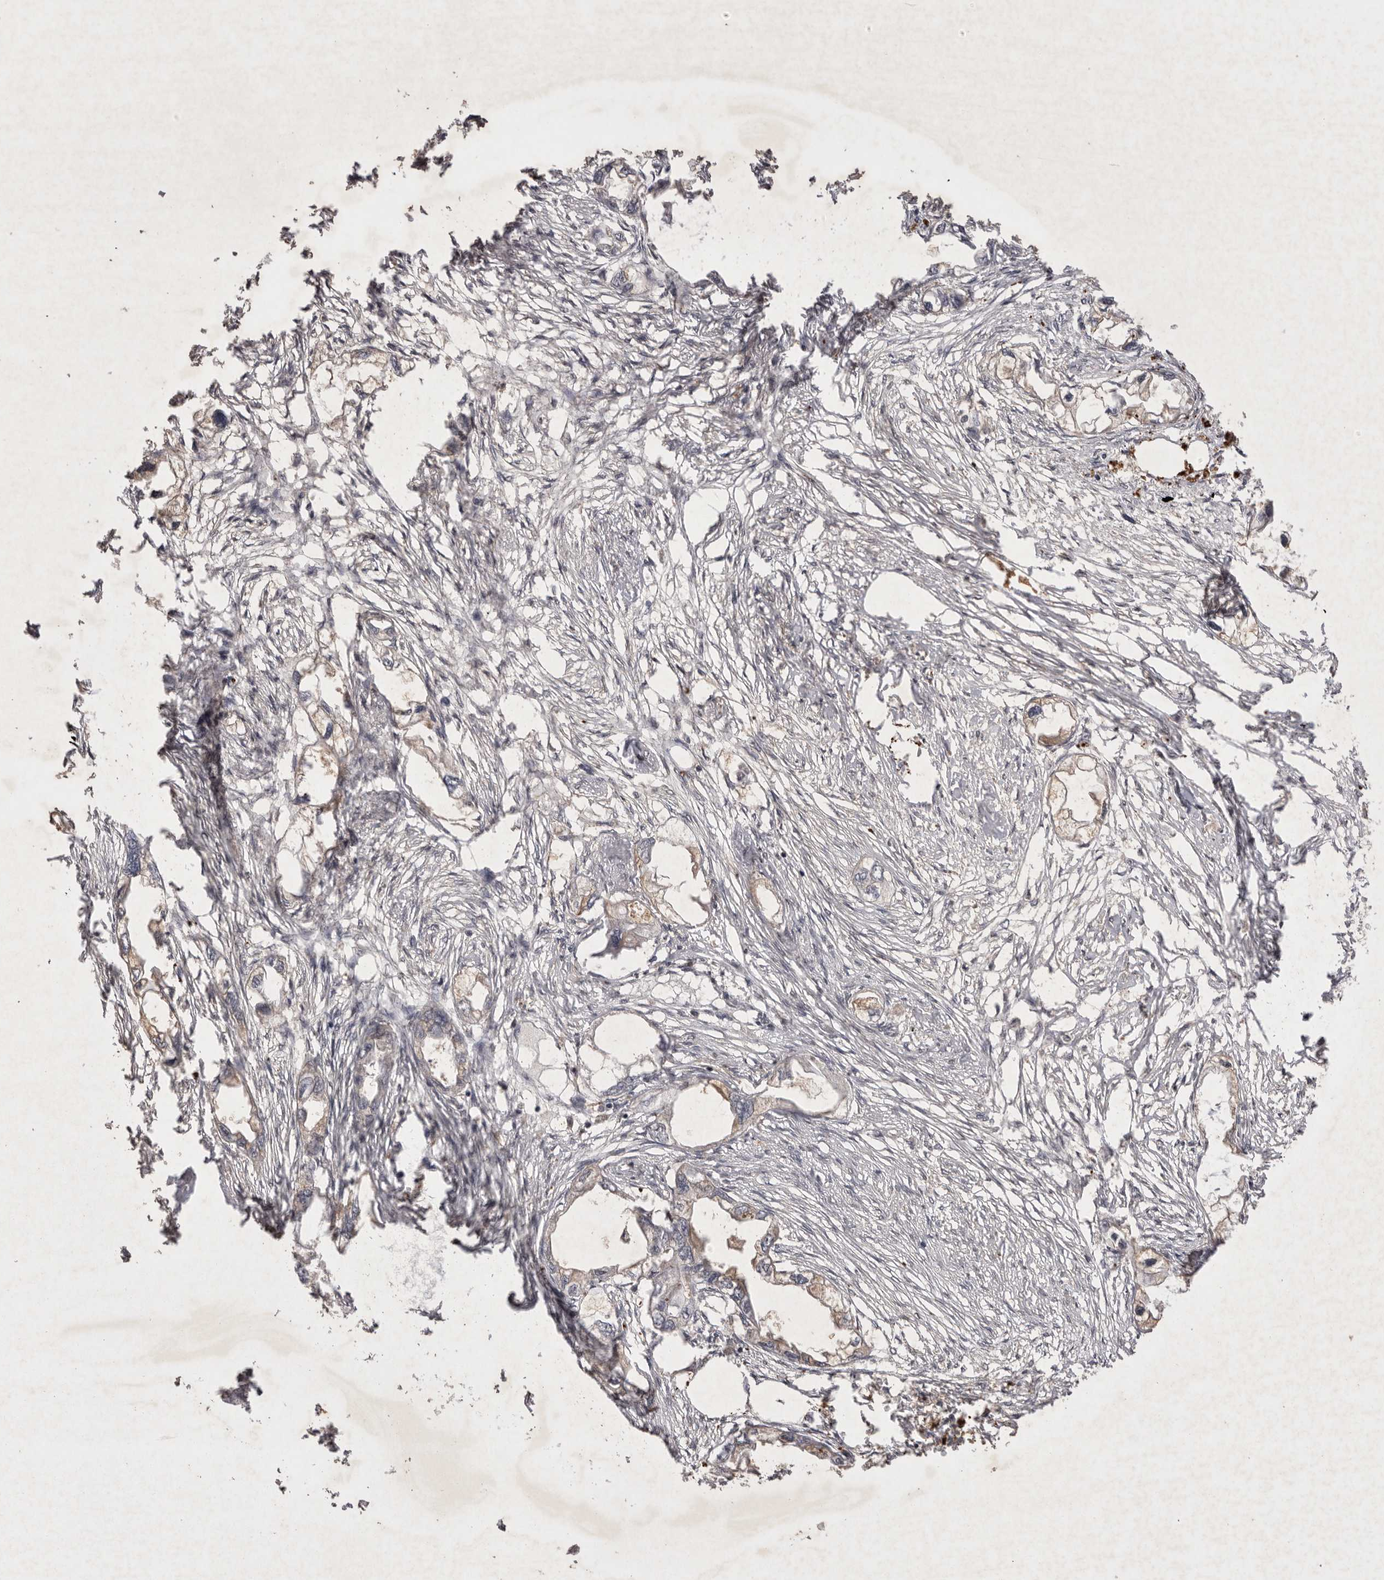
{"staining": {"intensity": "weak", "quantity": "<25%", "location": "cytoplasmic/membranous"}, "tissue": "endometrial cancer", "cell_type": "Tumor cells", "image_type": "cancer", "snomed": [{"axis": "morphology", "description": "Adenocarcinoma, NOS"}, {"axis": "morphology", "description": "Adenocarcinoma, metastatic, NOS"}, {"axis": "topography", "description": "Adipose tissue"}, {"axis": "topography", "description": "Endometrium"}], "caption": "Immunohistochemistry (IHC) histopathology image of neoplastic tissue: endometrial cancer stained with DAB demonstrates no significant protein positivity in tumor cells. (DAB IHC with hematoxylin counter stain).", "gene": "APLNR", "patient": {"sex": "female", "age": 67}}